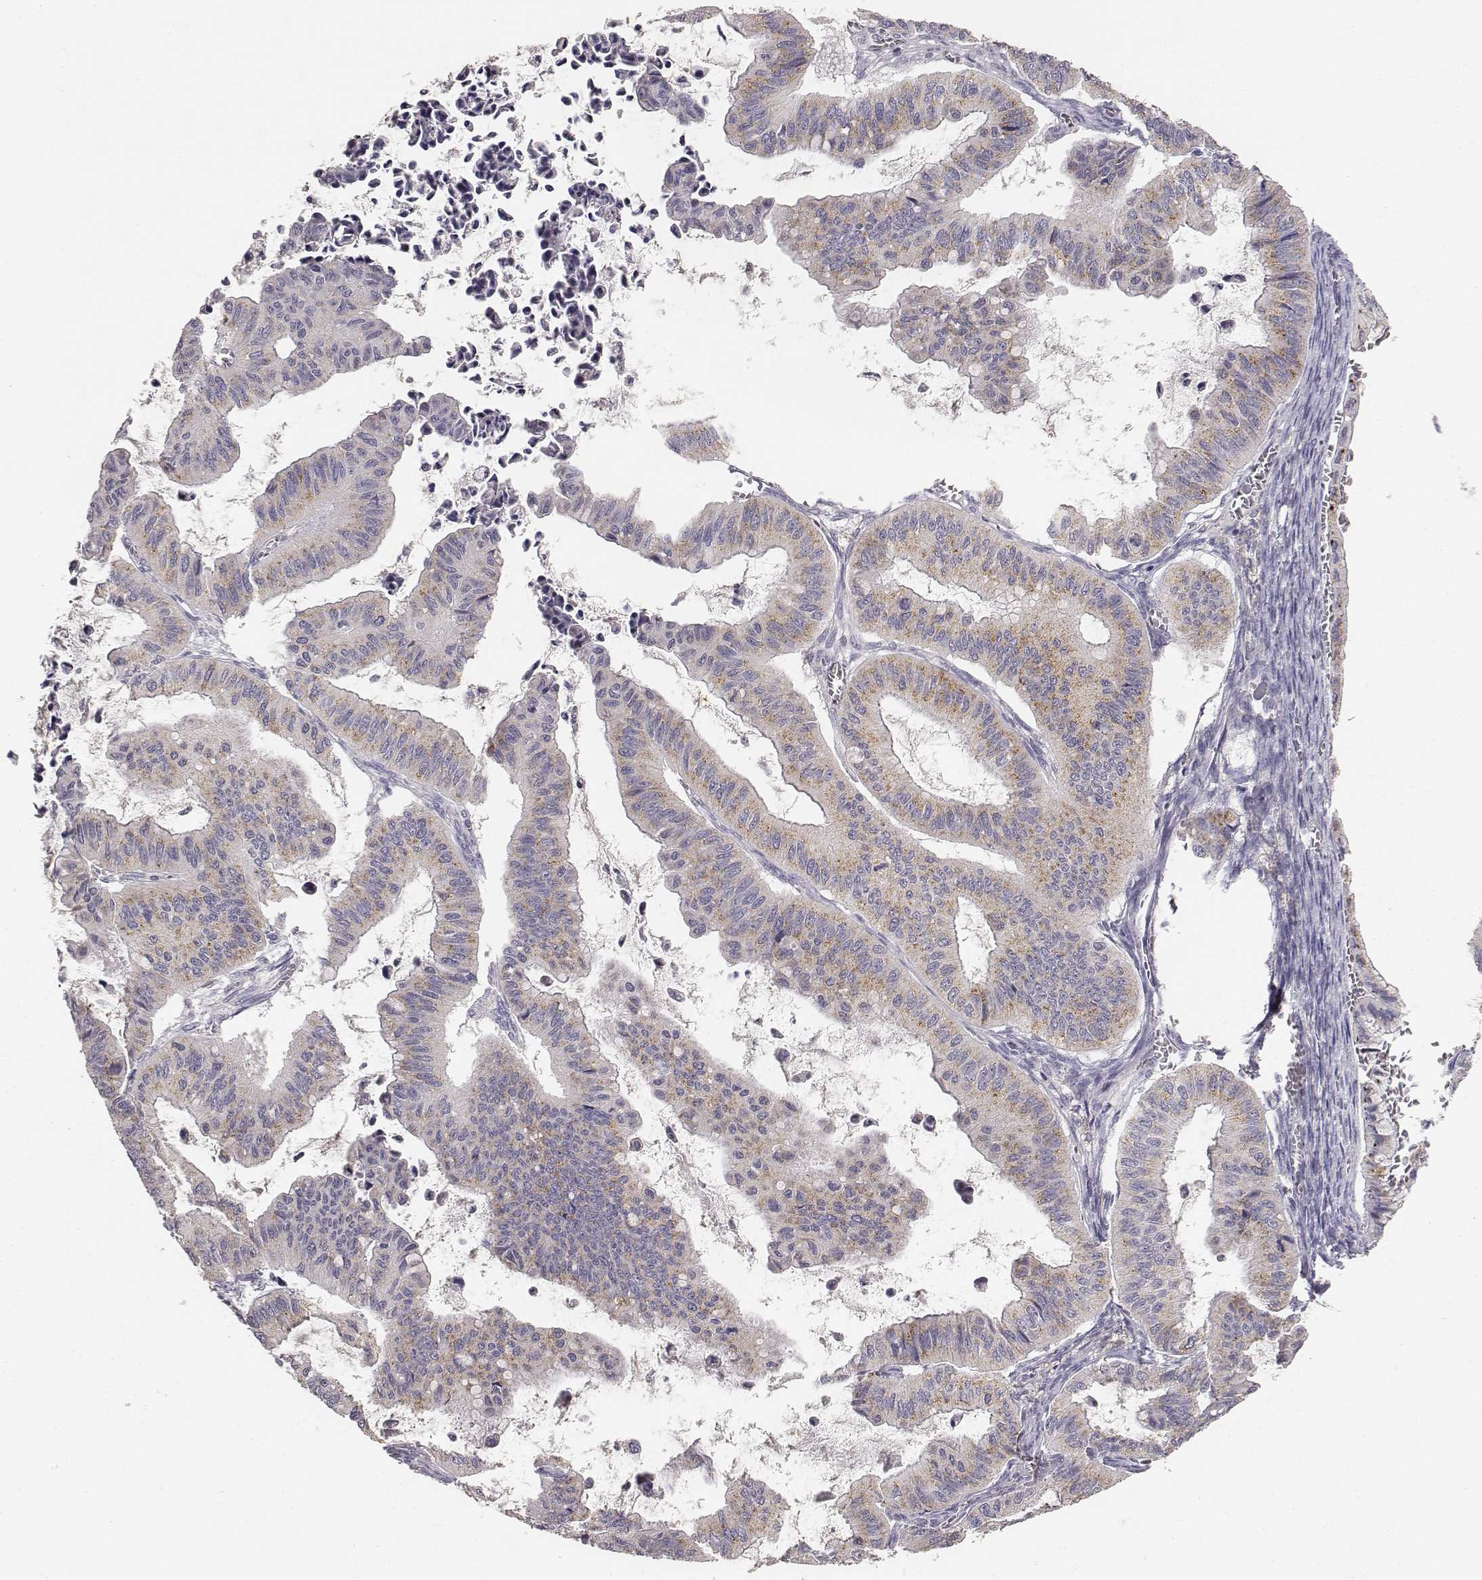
{"staining": {"intensity": "weak", "quantity": "<25%", "location": "cytoplasmic/membranous"}, "tissue": "ovarian cancer", "cell_type": "Tumor cells", "image_type": "cancer", "snomed": [{"axis": "morphology", "description": "Cystadenocarcinoma, mucinous, NOS"}, {"axis": "topography", "description": "Ovary"}], "caption": "A high-resolution image shows IHC staining of ovarian cancer, which reveals no significant positivity in tumor cells.", "gene": "ABCD3", "patient": {"sex": "female", "age": 72}}